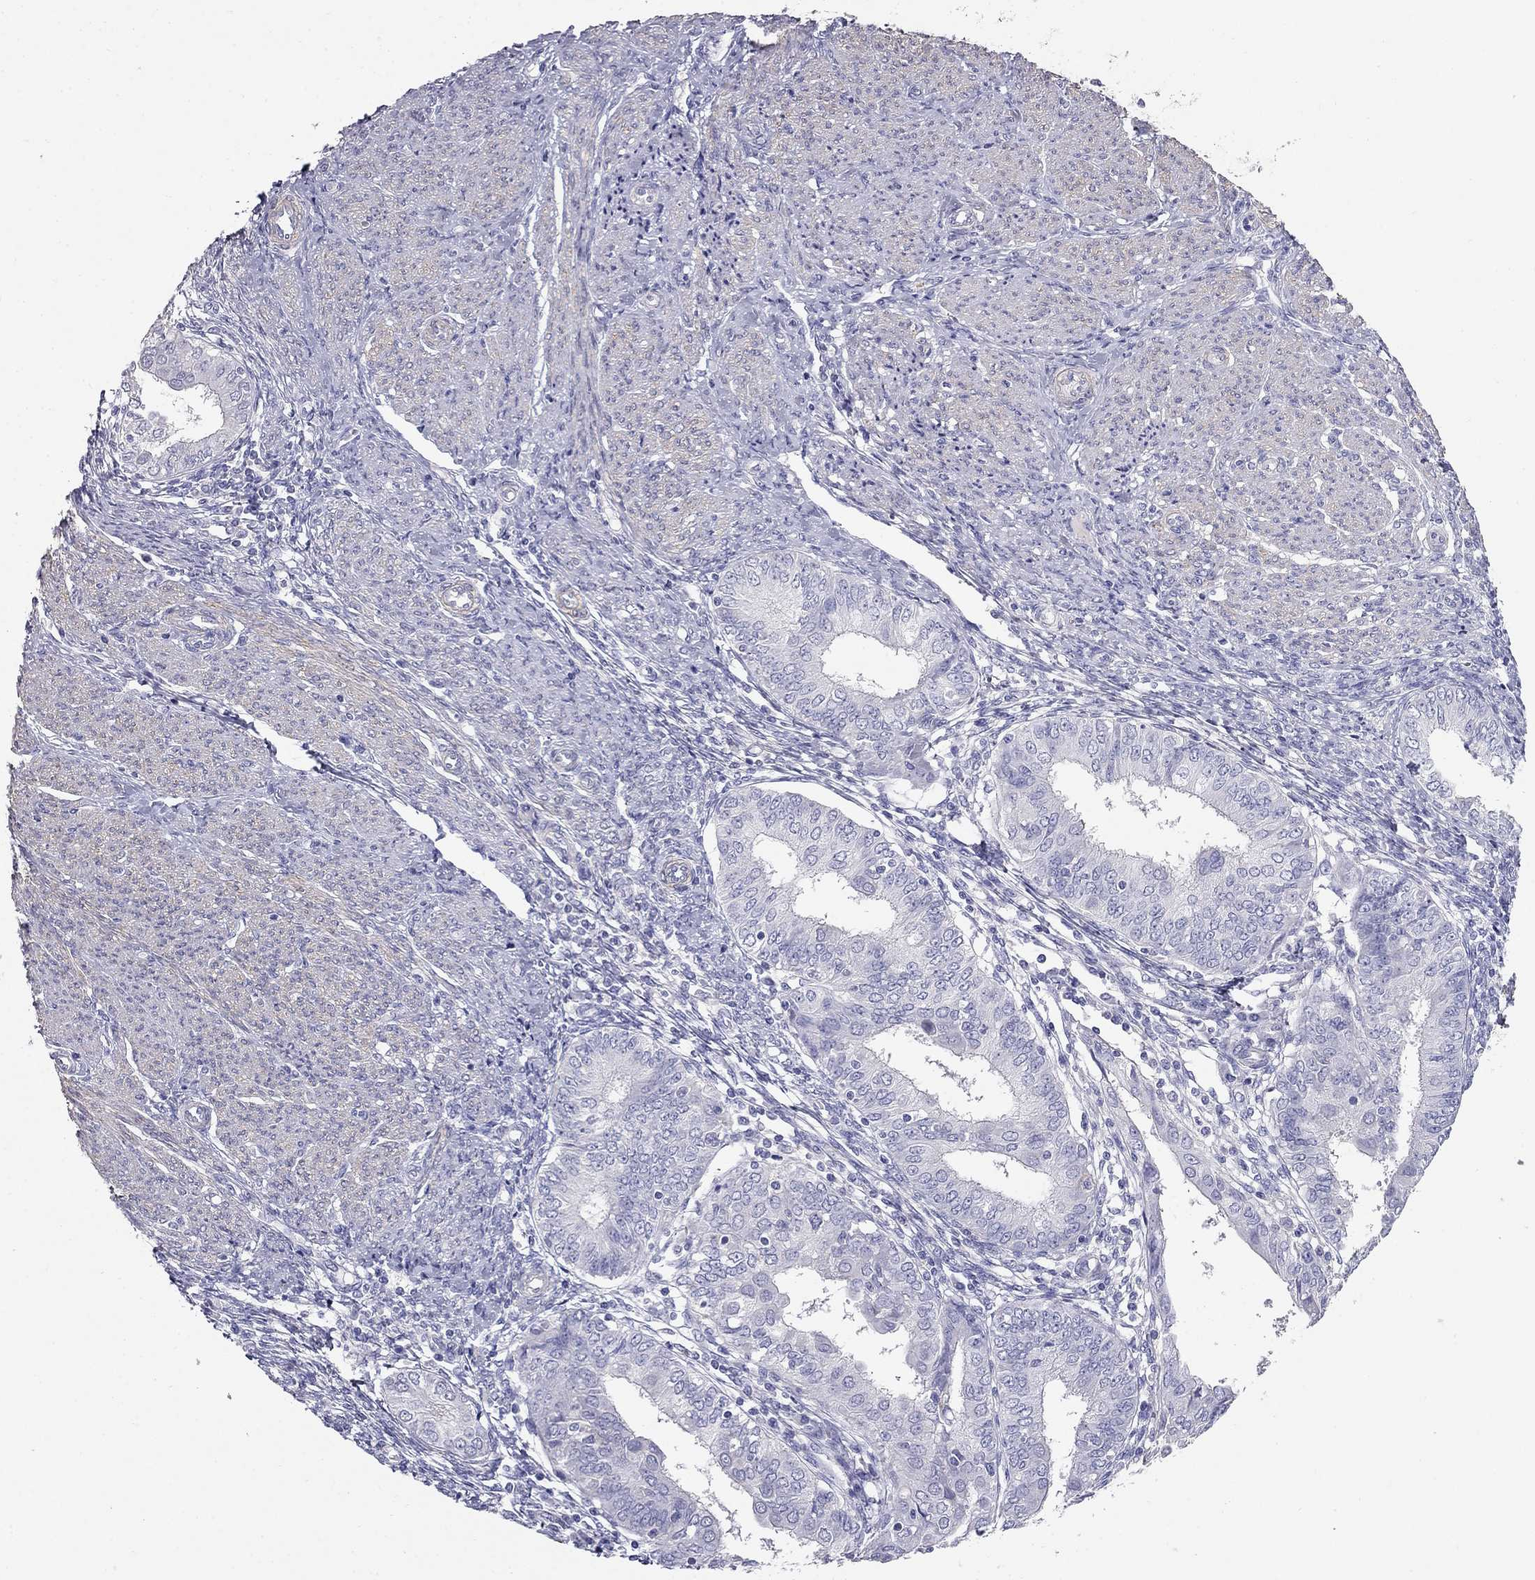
{"staining": {"intensity": "negative", "quantity": "none", "location": "none"}, "tissue": "endometrial cancer", "cell_type": "Tumor cells", "image_type": "cancer", "snomed": [{"axis": "morphology", "description": "Adenocarcinoma, NOS"}, {"axis": "topography", "description": "Endometrium"}], "caption": "This micrograph is of endometrial adenocarcinoma stained with IHC to label a protein in brown with the nuclei are counter-stained blue. There is no positivity in tumor cells.", "gene": "LY6H", "patient": {"sex": "female", "age": 68}}